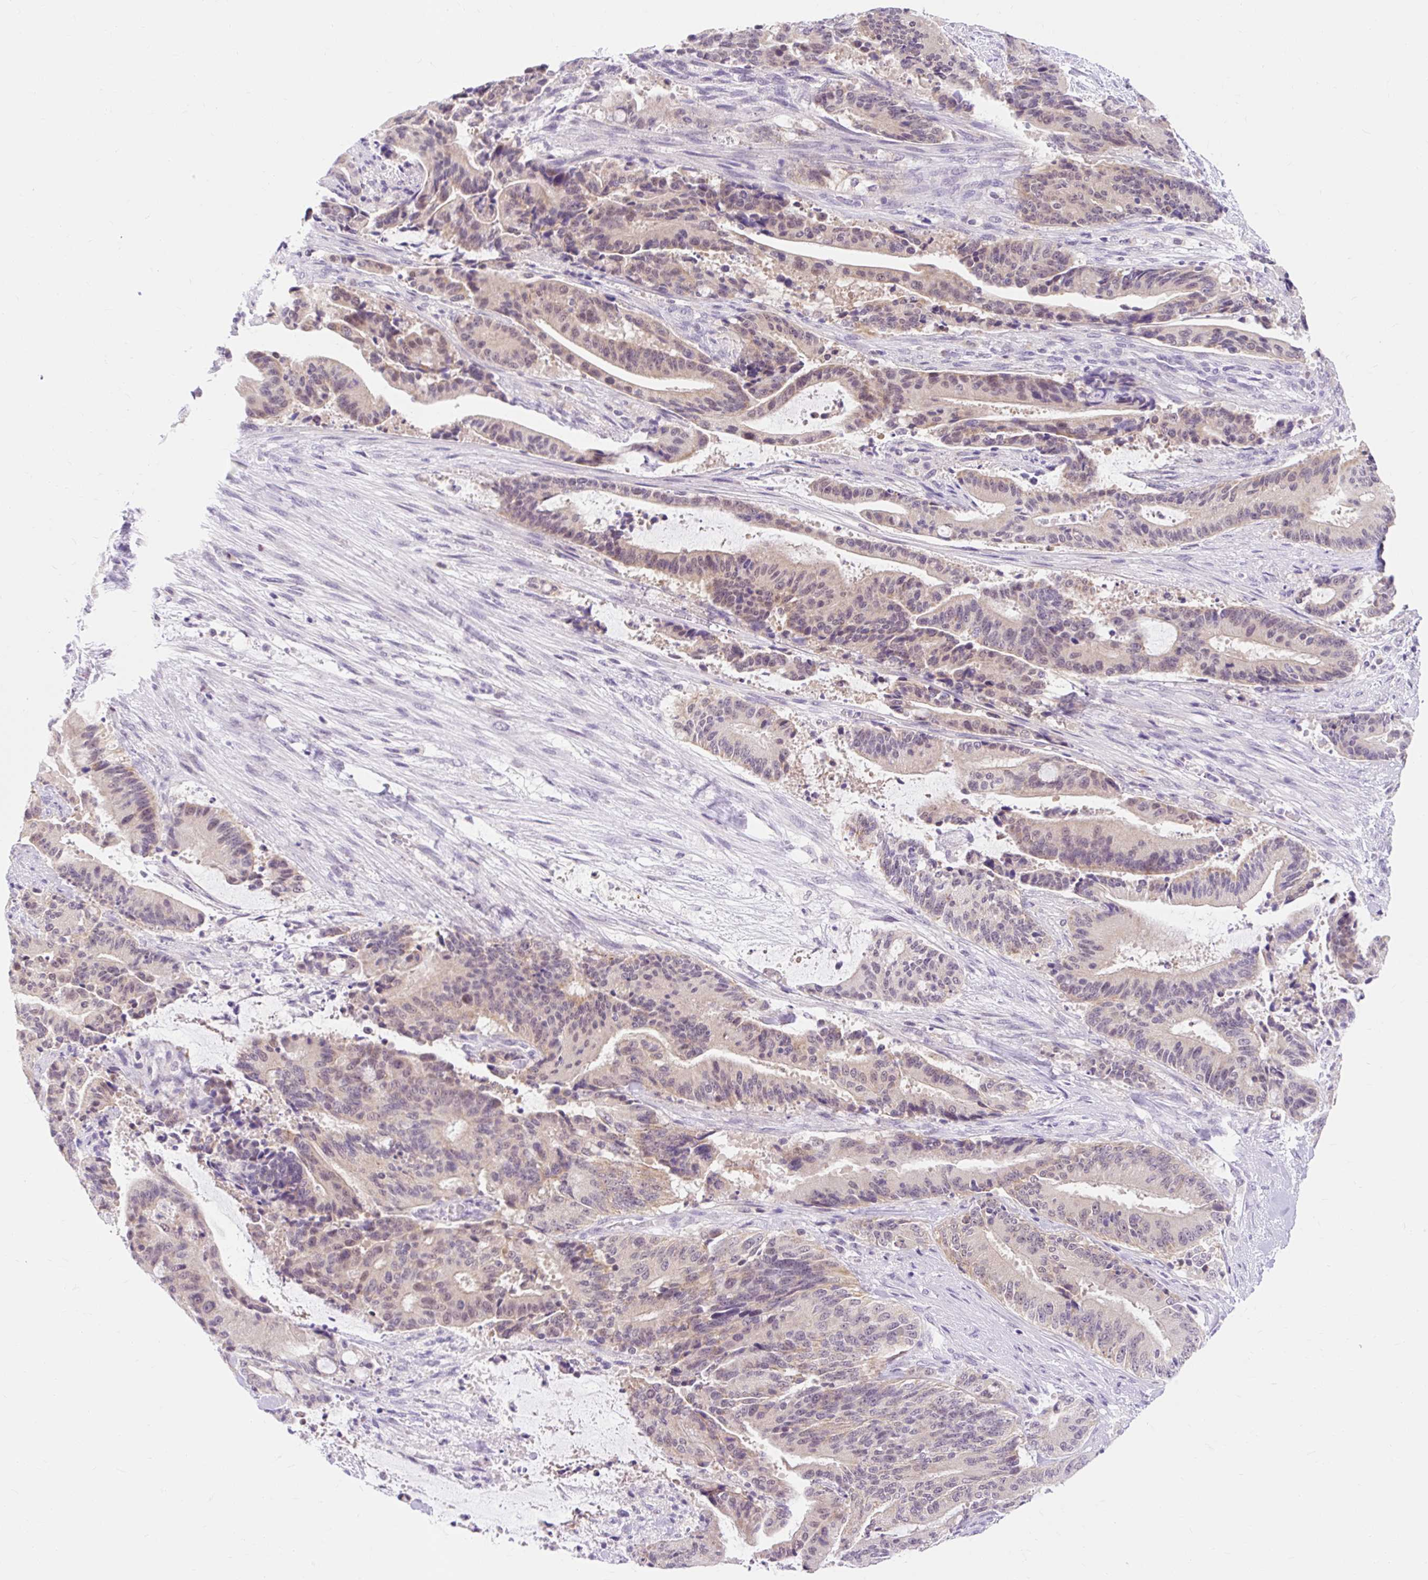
{"staining": {"intensity": "weak", "quantity": "25%-75%", "location": "nuclear"}, "tissue": "liver cancer", "cell_type": "Tumor cells", "image_type": "cancer", "snomed": [{"axis": "morphology", "description": "Normal tissue, NOS"}, {"axis": "morphology", "description": "Cholangiocarcinoma"}, {"axis": "topography", "description": "Liver"}, {"axis": "topography", "description": "Peripheral nerve tissue"}], "caption": "A brown stain highlights weak nuclear expression of a protein in human liver cholangiocarcinoma tumor cells.", "gene": "ITPK1", "patient": {"sex": "female", "age": 73}}